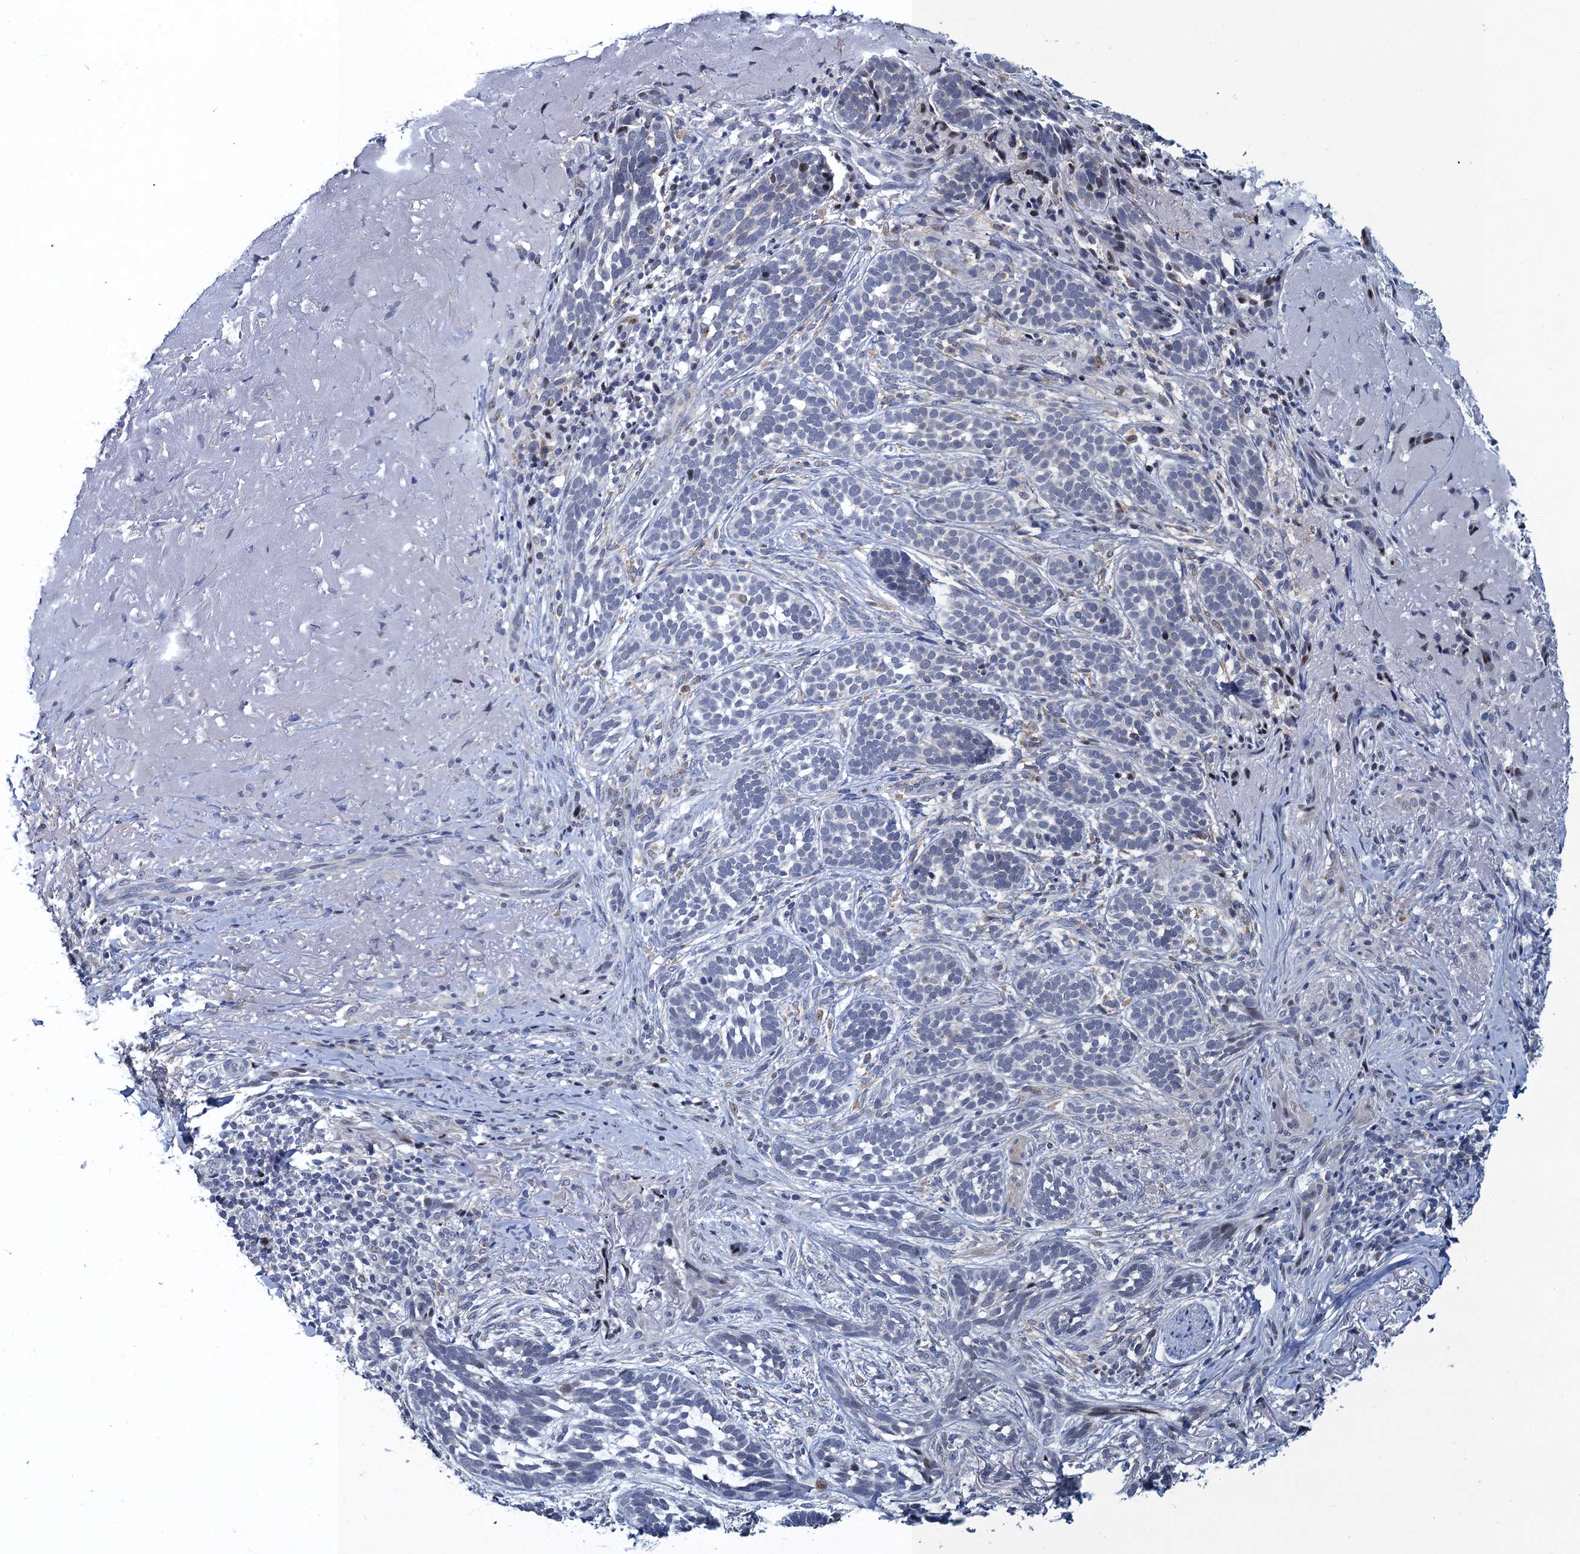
{"staining": {"intensity": "negative", "quantity": "none", "location": "none"}, "tissue": "skin cancer", "cell_type": "Tumor cells", "image_type": "cancer", "snomed": [{"axis": "morphology", "description": "Basal cell carcinoma"}, {"axis": "topography", "description": "Skin"}], "caption": "Histopathology image shows no significant protein expression in tumor cells of skin basal cell carcinoma.", "gene": "ATOSA", "patient": {"sex": "male", "age": 71}}